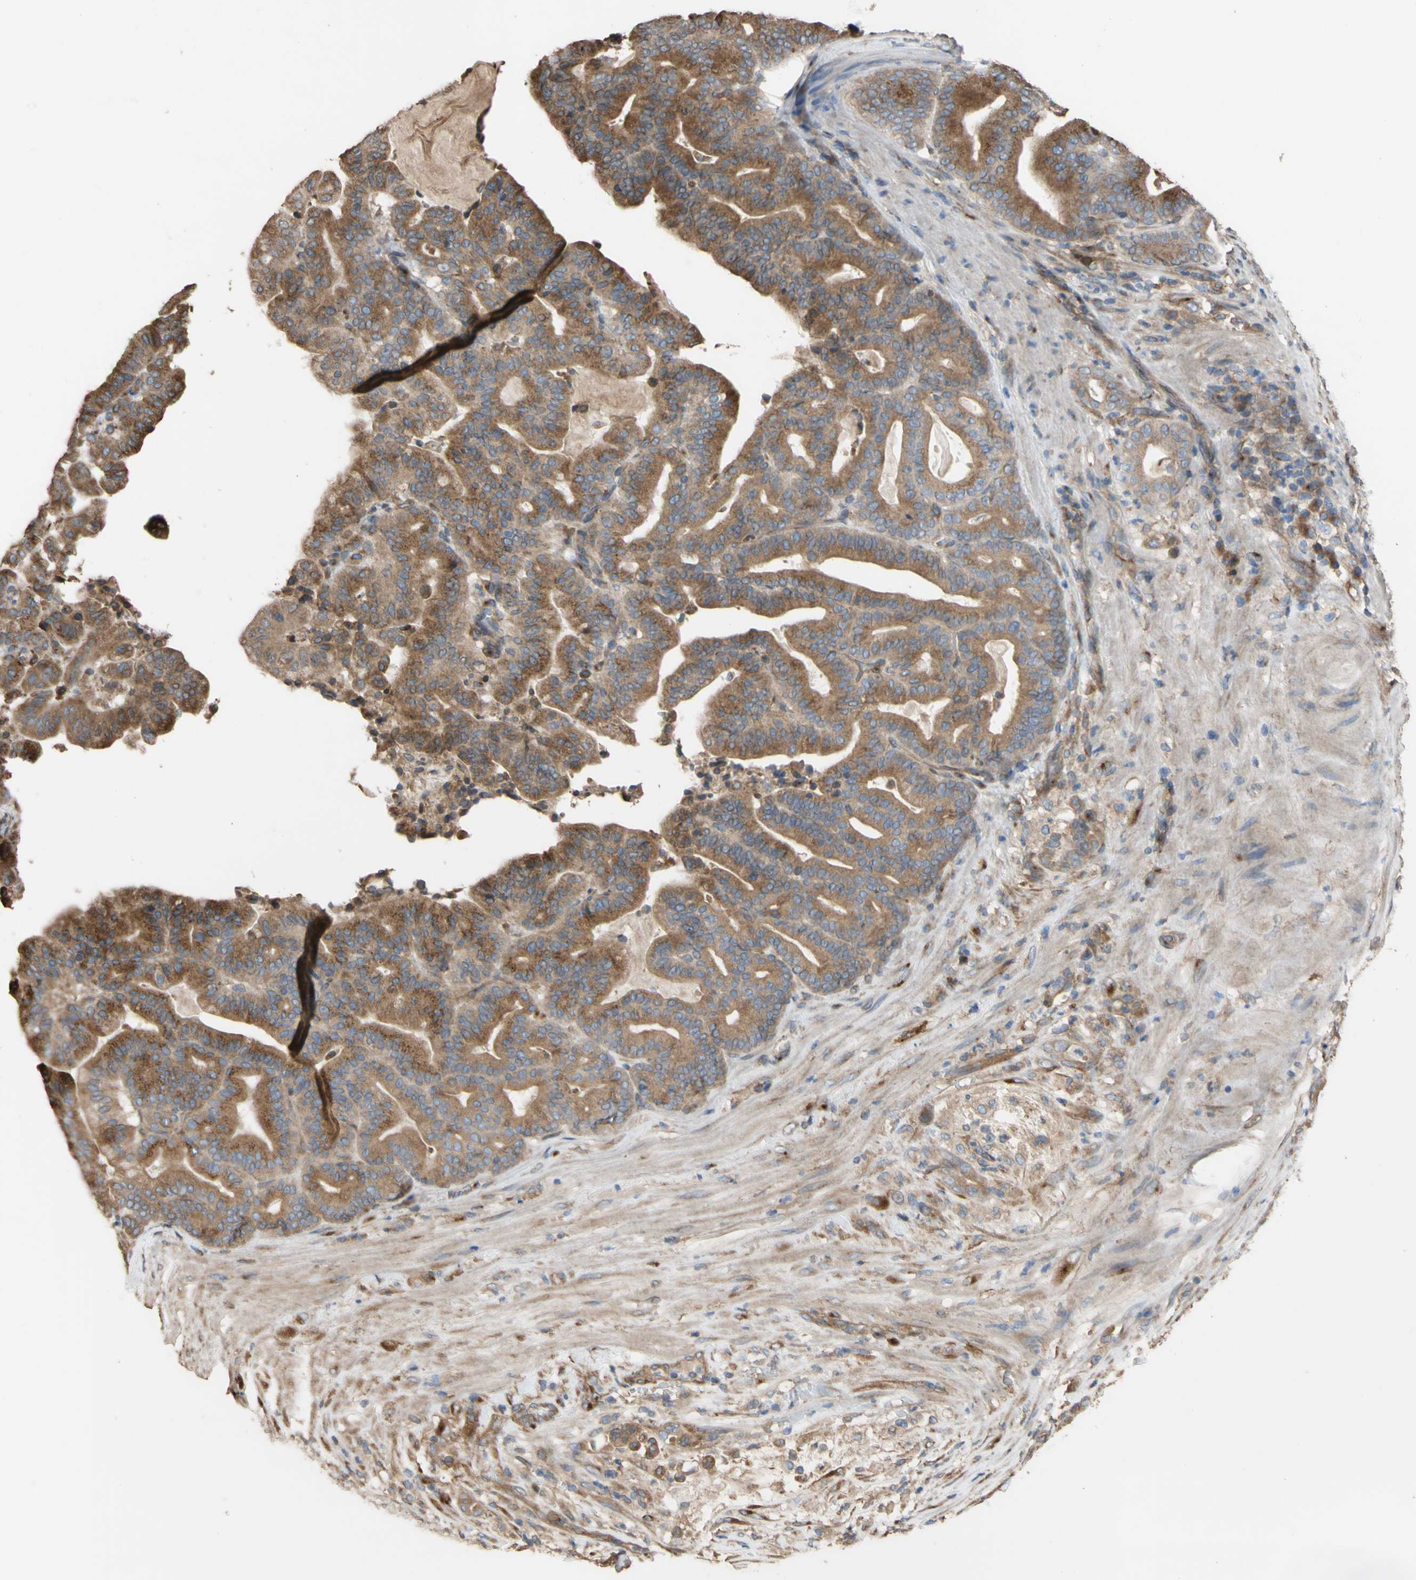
{"staining": {"intensity": "moderate", "quantity": ">75%", "location": "cytoplasmic/membranous"}, "tissue": "pancreatic cancer", "cell_type": "Tumor cells", "image_type": "cancer", "snomed": [{"axis": "morphology", "description": "Adenocarcinoma, NOS"}, {"axis": "topography", "description": "Pancreas"}], "caption": "This is an image of immunohistochemistry staining of pancreatic adenocarcinoma, which shows moderate positivity in the cytoplasmic/membranous of tumor cells.", "gene": "NECTIN3", "patient": {"sex": "male", "age": 63}}